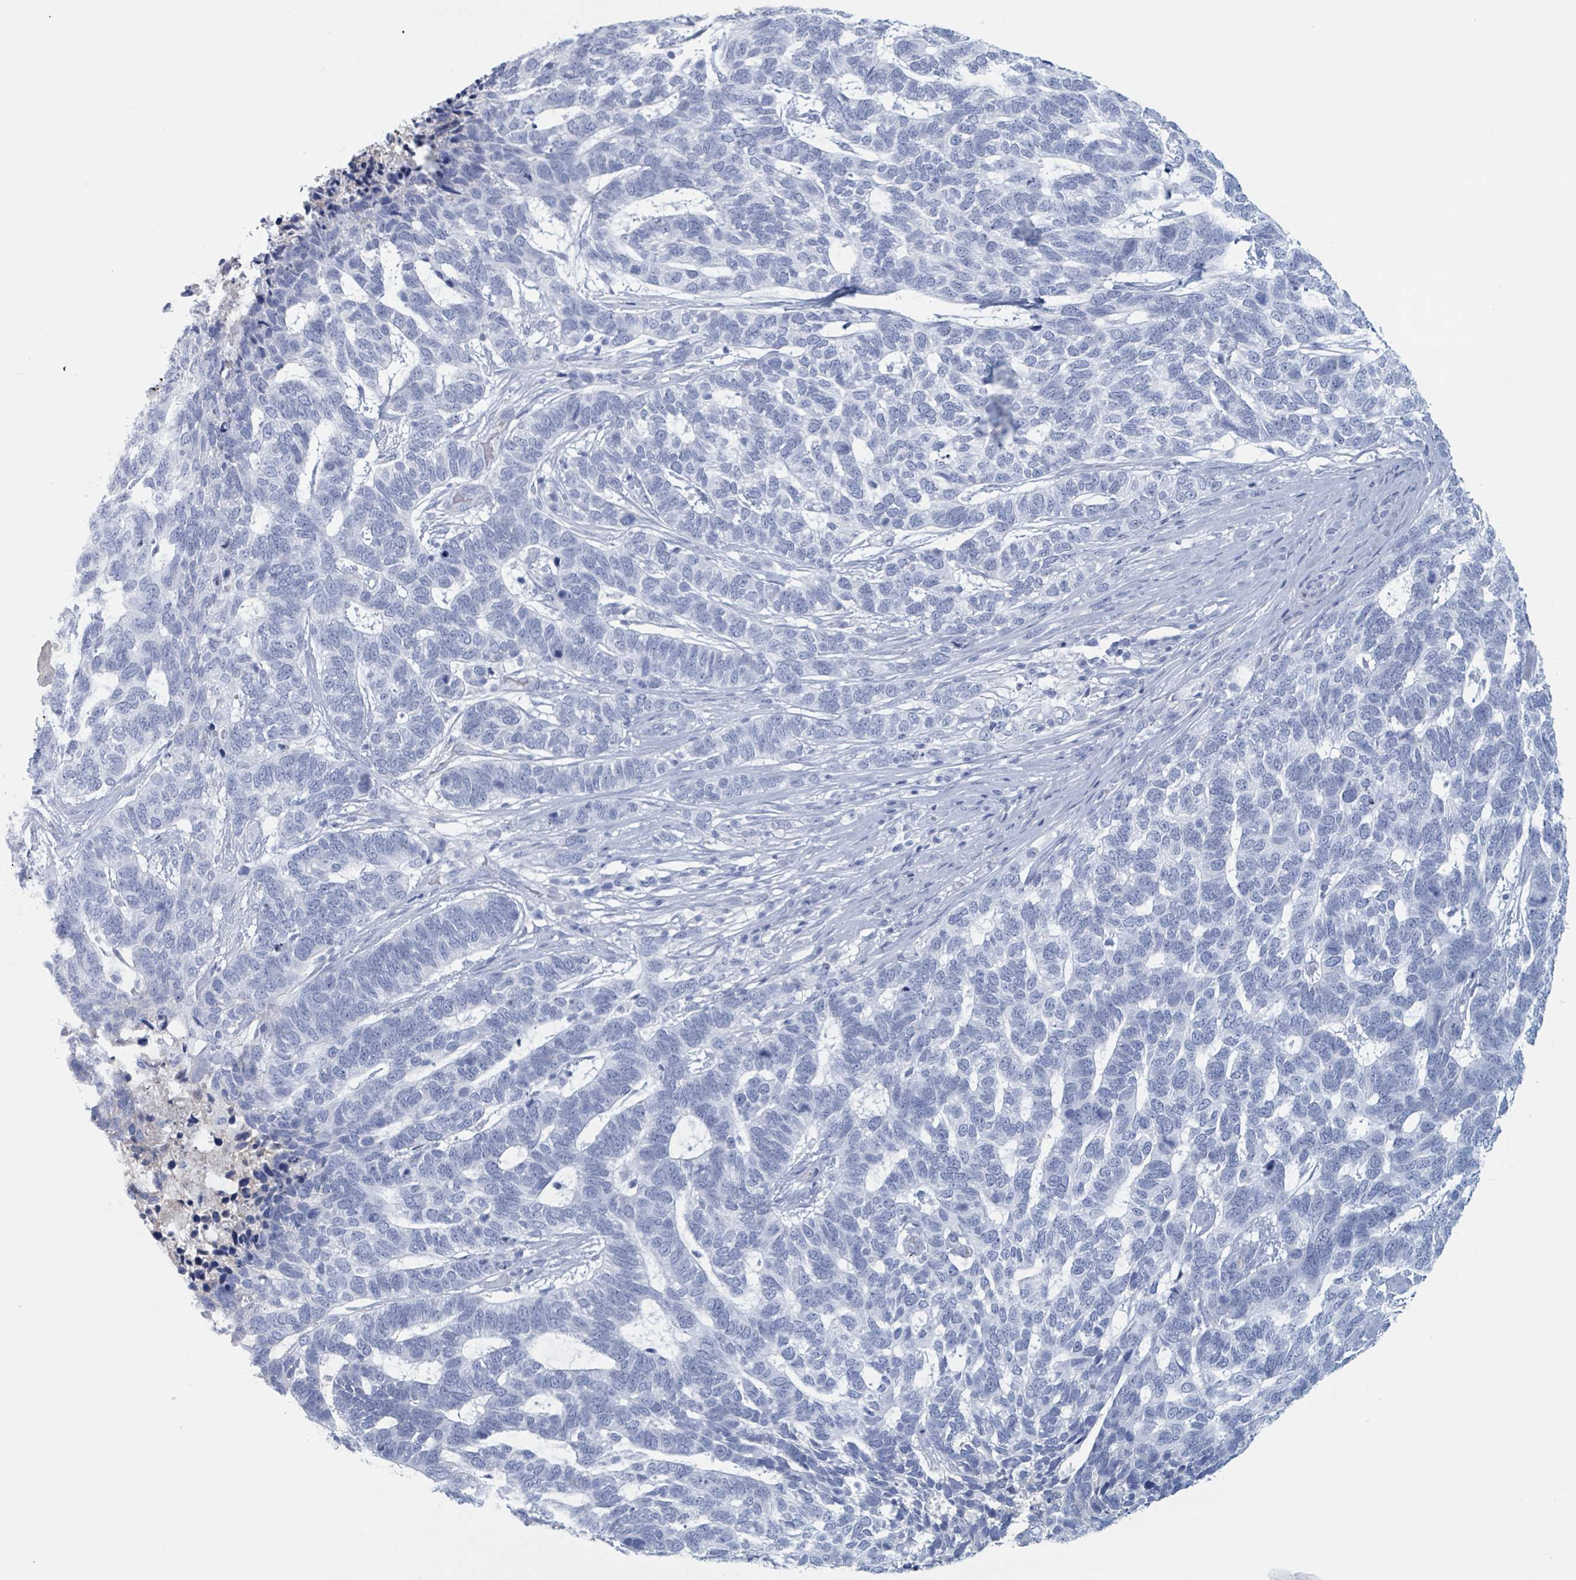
{"staining": {"intensity": "negative", "quantity": "none", "location": "none"}, "tissue": "skin cancer", "cell_type": "Tumor cells", "image_type": "cancer", "snomed": [{"axis": "morphology", "description": "Basal cell carcinoma"}, {"axis": "topography", "description": "Skin"}], "caption": "Immunohistochemistry of human basal cell carcinoma (skin) demonstrates no positivity in tumor cells.", "gene": "KLK4", "patient": {"sex": "female", "age": 65}}